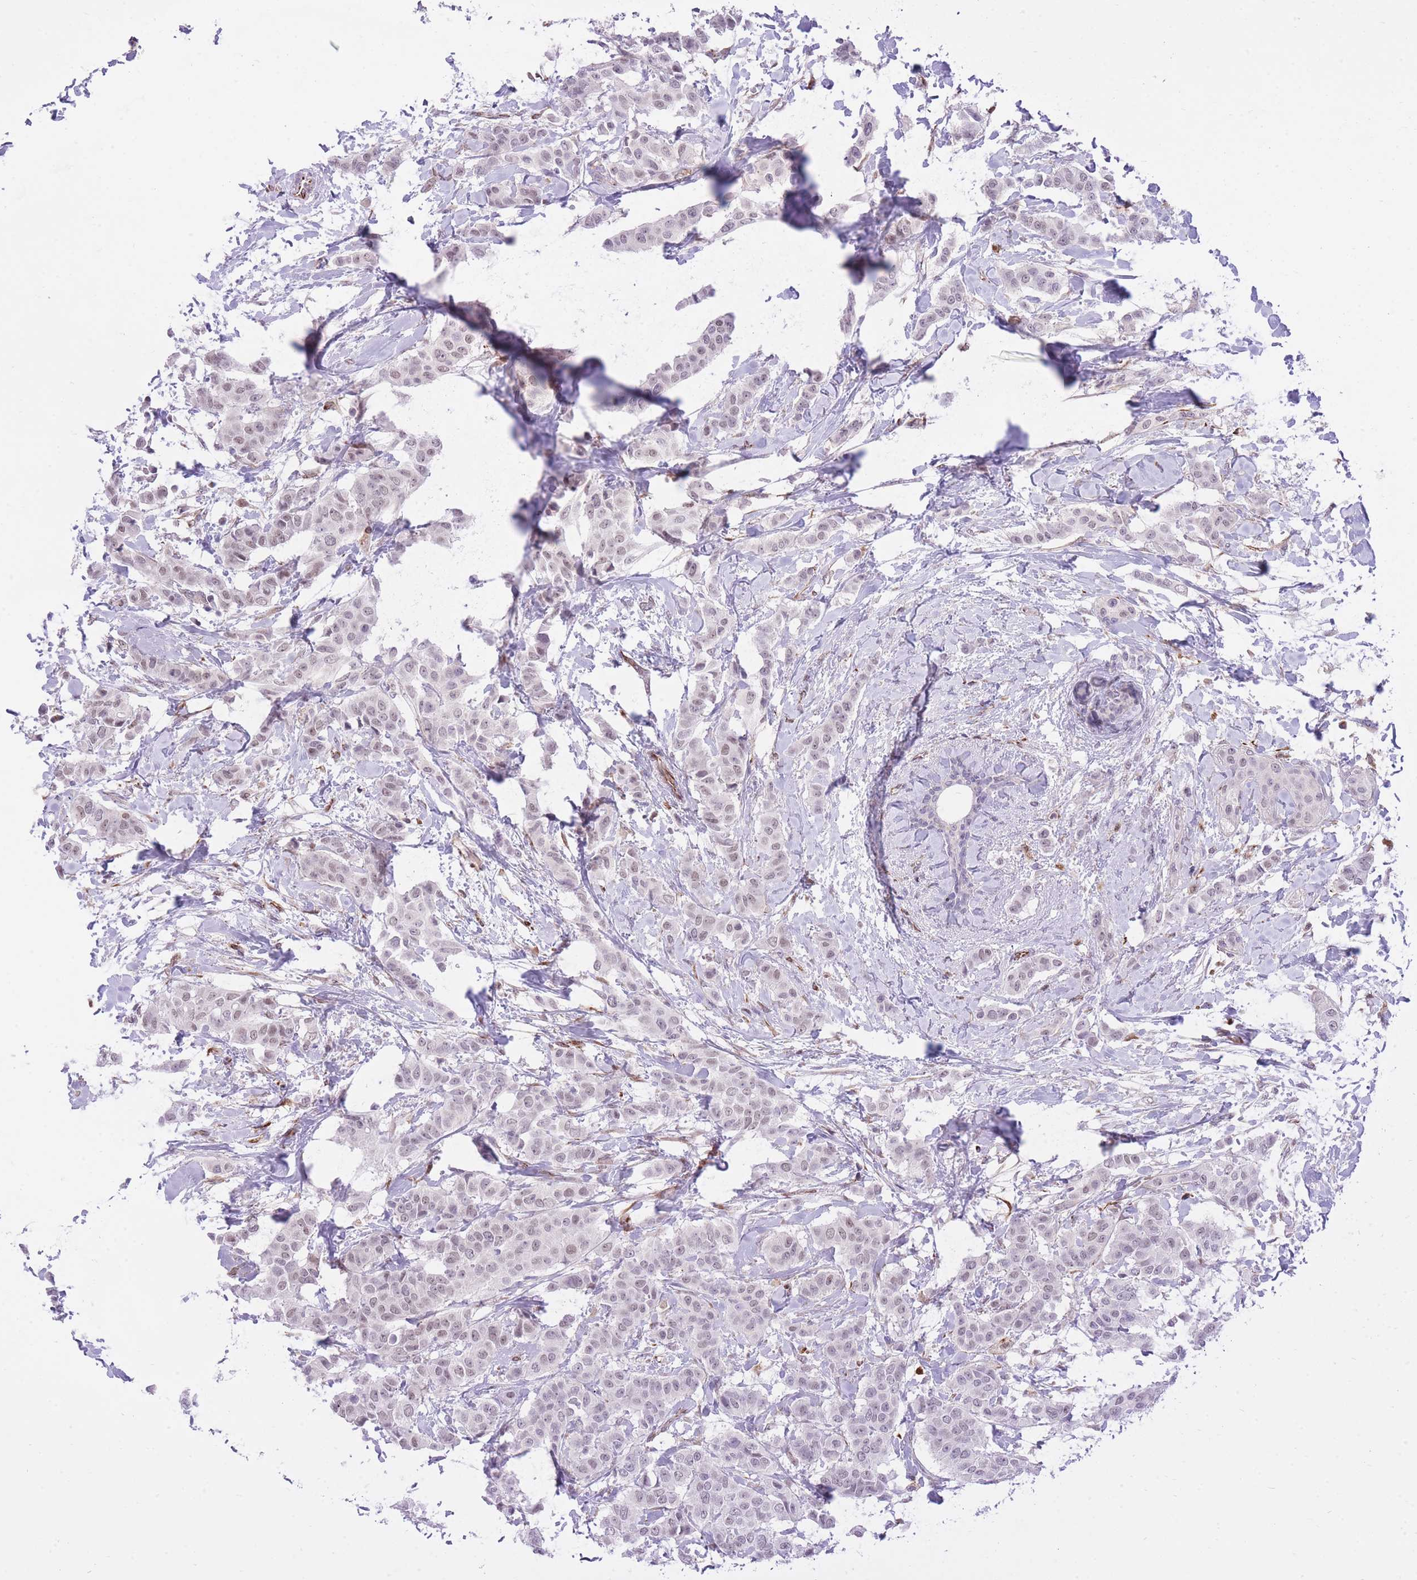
{"staining": {"intensity": "weak", "quantity": ">75%", "location": "nuclear"}, "tissue": "breast cancer", "cell_type": "Tumor cells", "image_type": "cancer", "snomed": [{"axis": "morphology", "description": "Duct carcinoma"}, {"axis": "topography", "description": "Breast"}], "caption": "A photomicrograph showing weak nuclear staining in about >75% of tumor cells in intraductal carcinoma (breast), as visualized by brown immunohistochemical staining.", "gene": "ELL", "patient": {"sex": "female", "age": 40}}